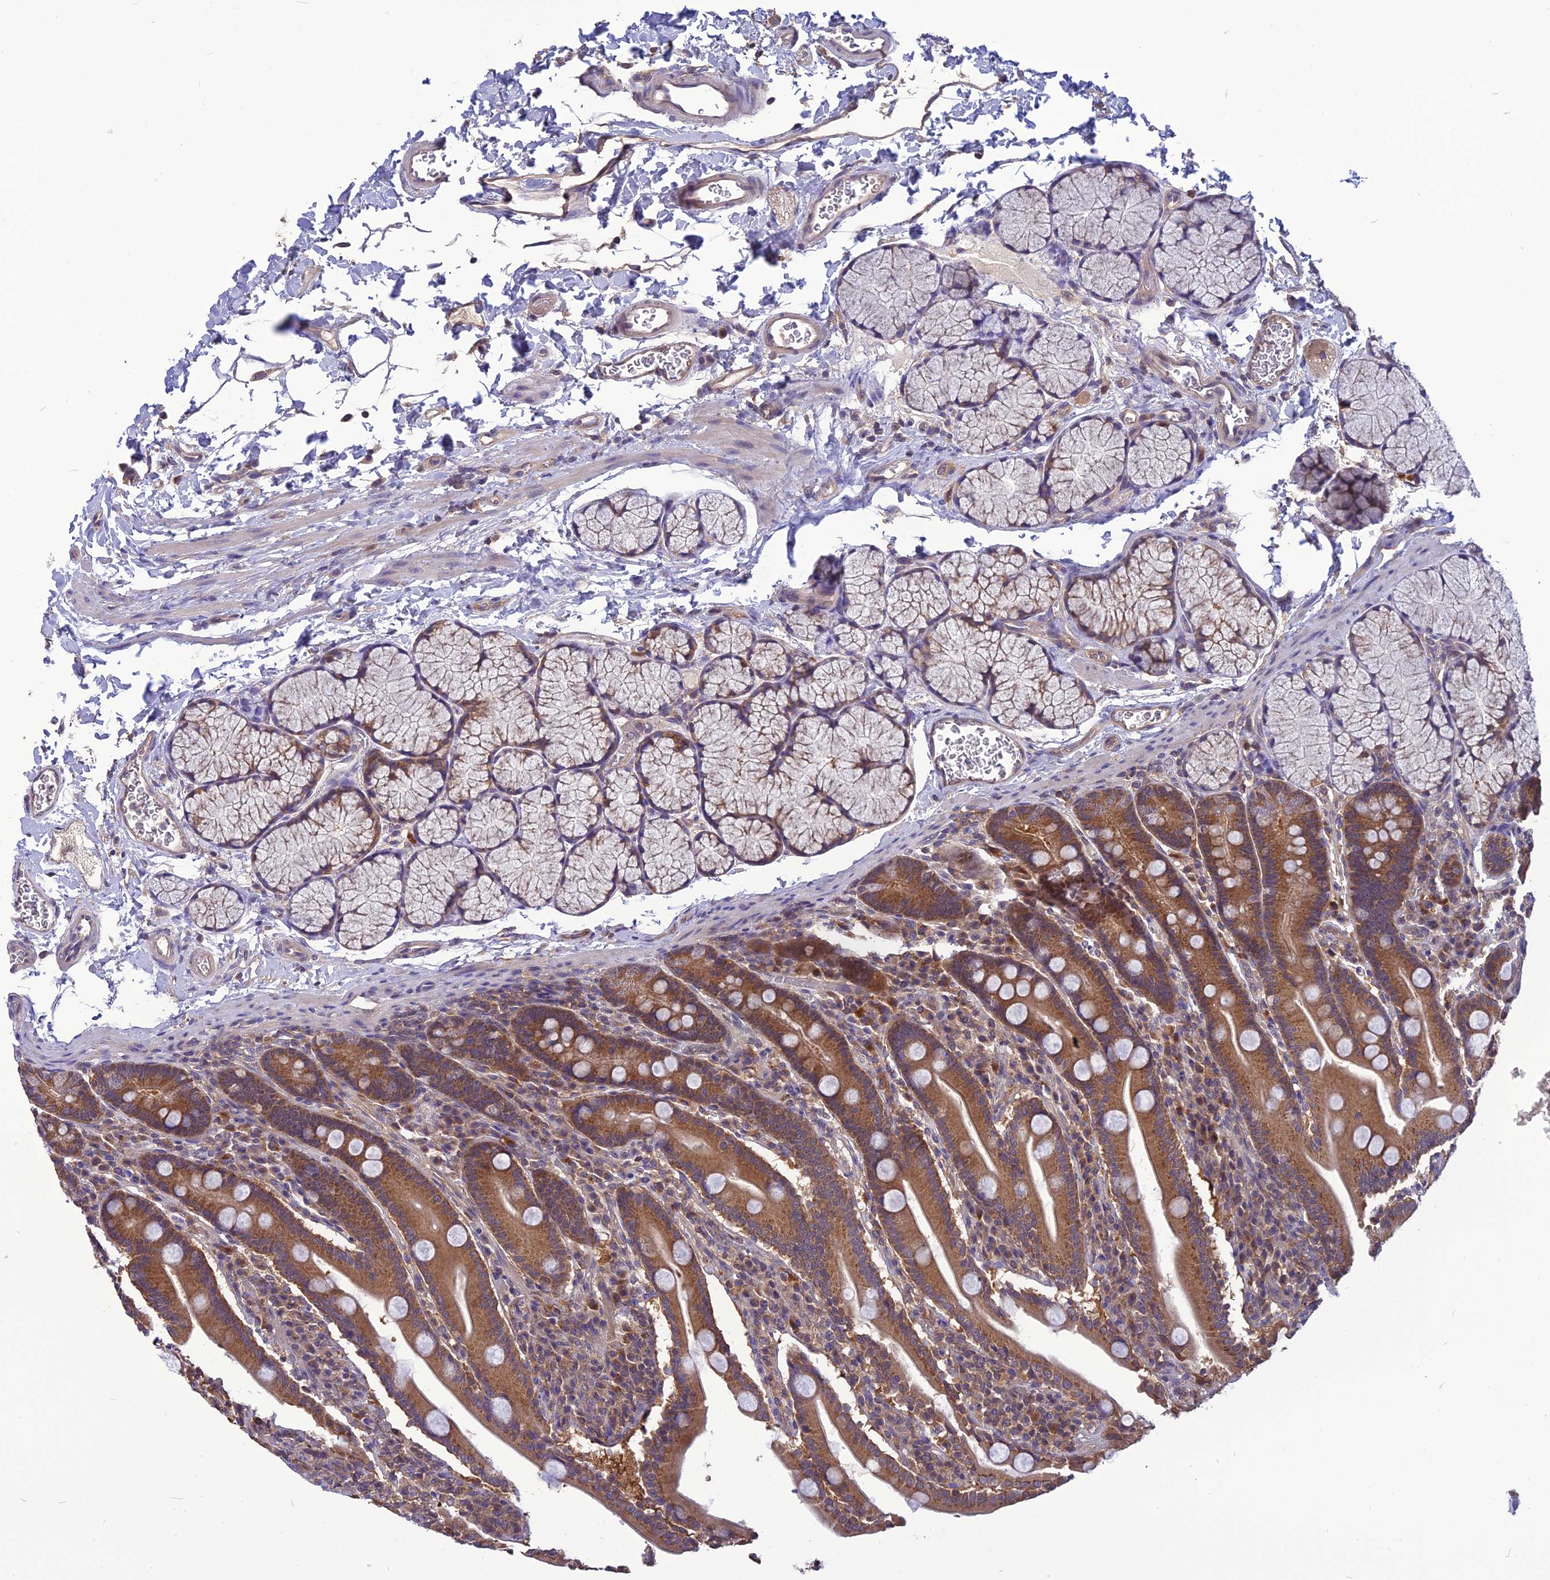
{"staining": {"intensity": "moderate", "quantity": ">75%", "location": "cytoplasmic/membranous"}, "tissue": "duodenum", "cell_type": "Glandular cells", "image_type": "normal", "snomed": [{"axis": "morphology", "description": "Normal tissue, NOS"}, {"axis": "topography", "description": "Duodenum"}], "caption": "Brown immunohistochemical staining in benign human duodenum displays moderate cytoplasmic/membranous staining in about >75% of glandular cells. The protein of interest is shown in brown color, while the nuclei are stained blue.", "gene": "PSMF1", "patient": {"sex": "male", "age": 35}}